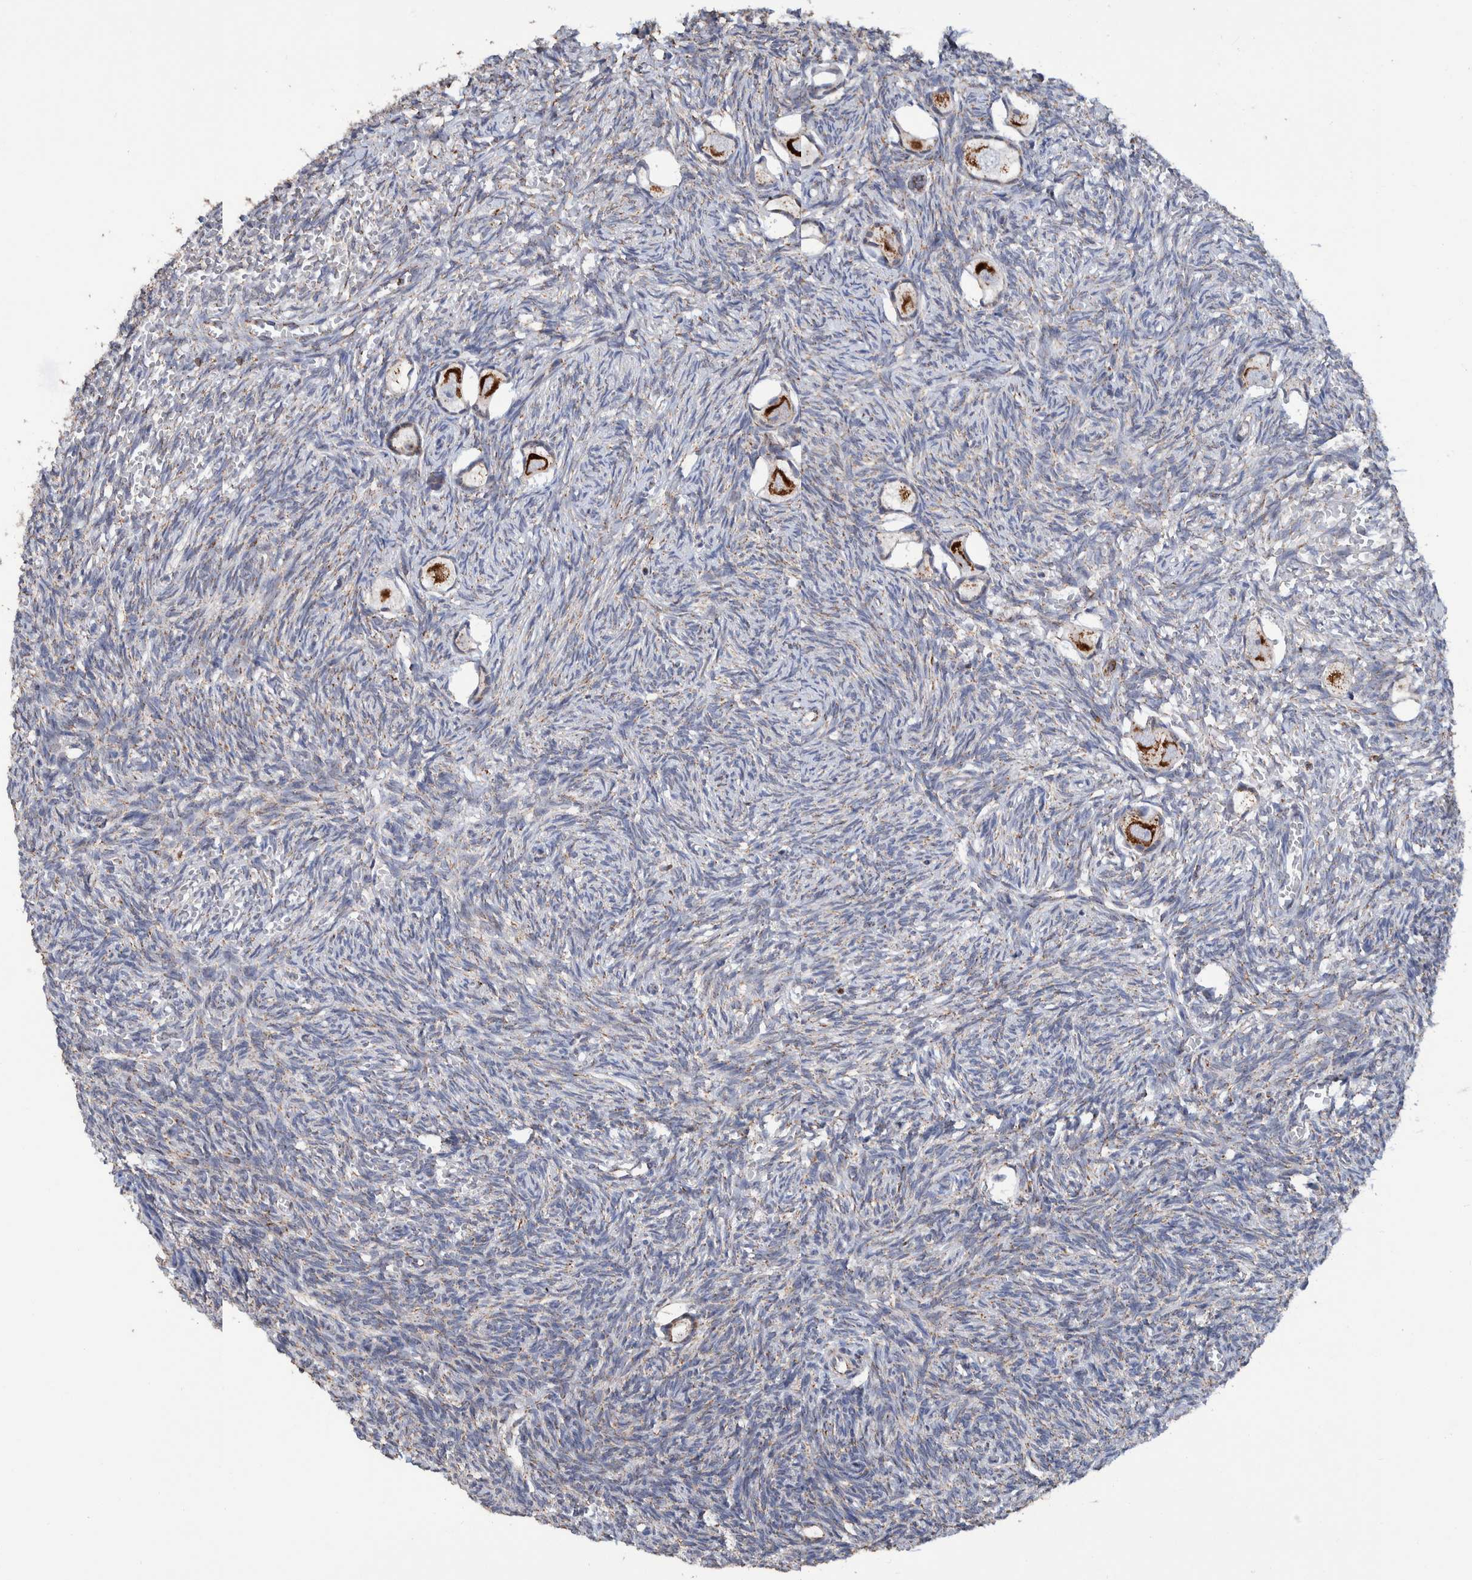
{"staining": {"intensity": "strong", "quantity": ">75%", "location": "cytoplasmic/membranous"}, "tissue": "ovary", "cell_type": "Follicle cells", "image_type": "normal", "snomed": [{"axis": "morphology", "description": "Normal tissue, NOS"}, {"axis": "topography", "description": "Ovary"}], "caption": "Brown immunohistochemical staining in unremarkable ovary shows strong cytoplasmic/membranous staining in about >75% of follicle cells. (DAB IHC, brown staining for protein, blue staining for nuclei).", "gene": "DECR1", "patient": {"sex": "female", "age": 27}}